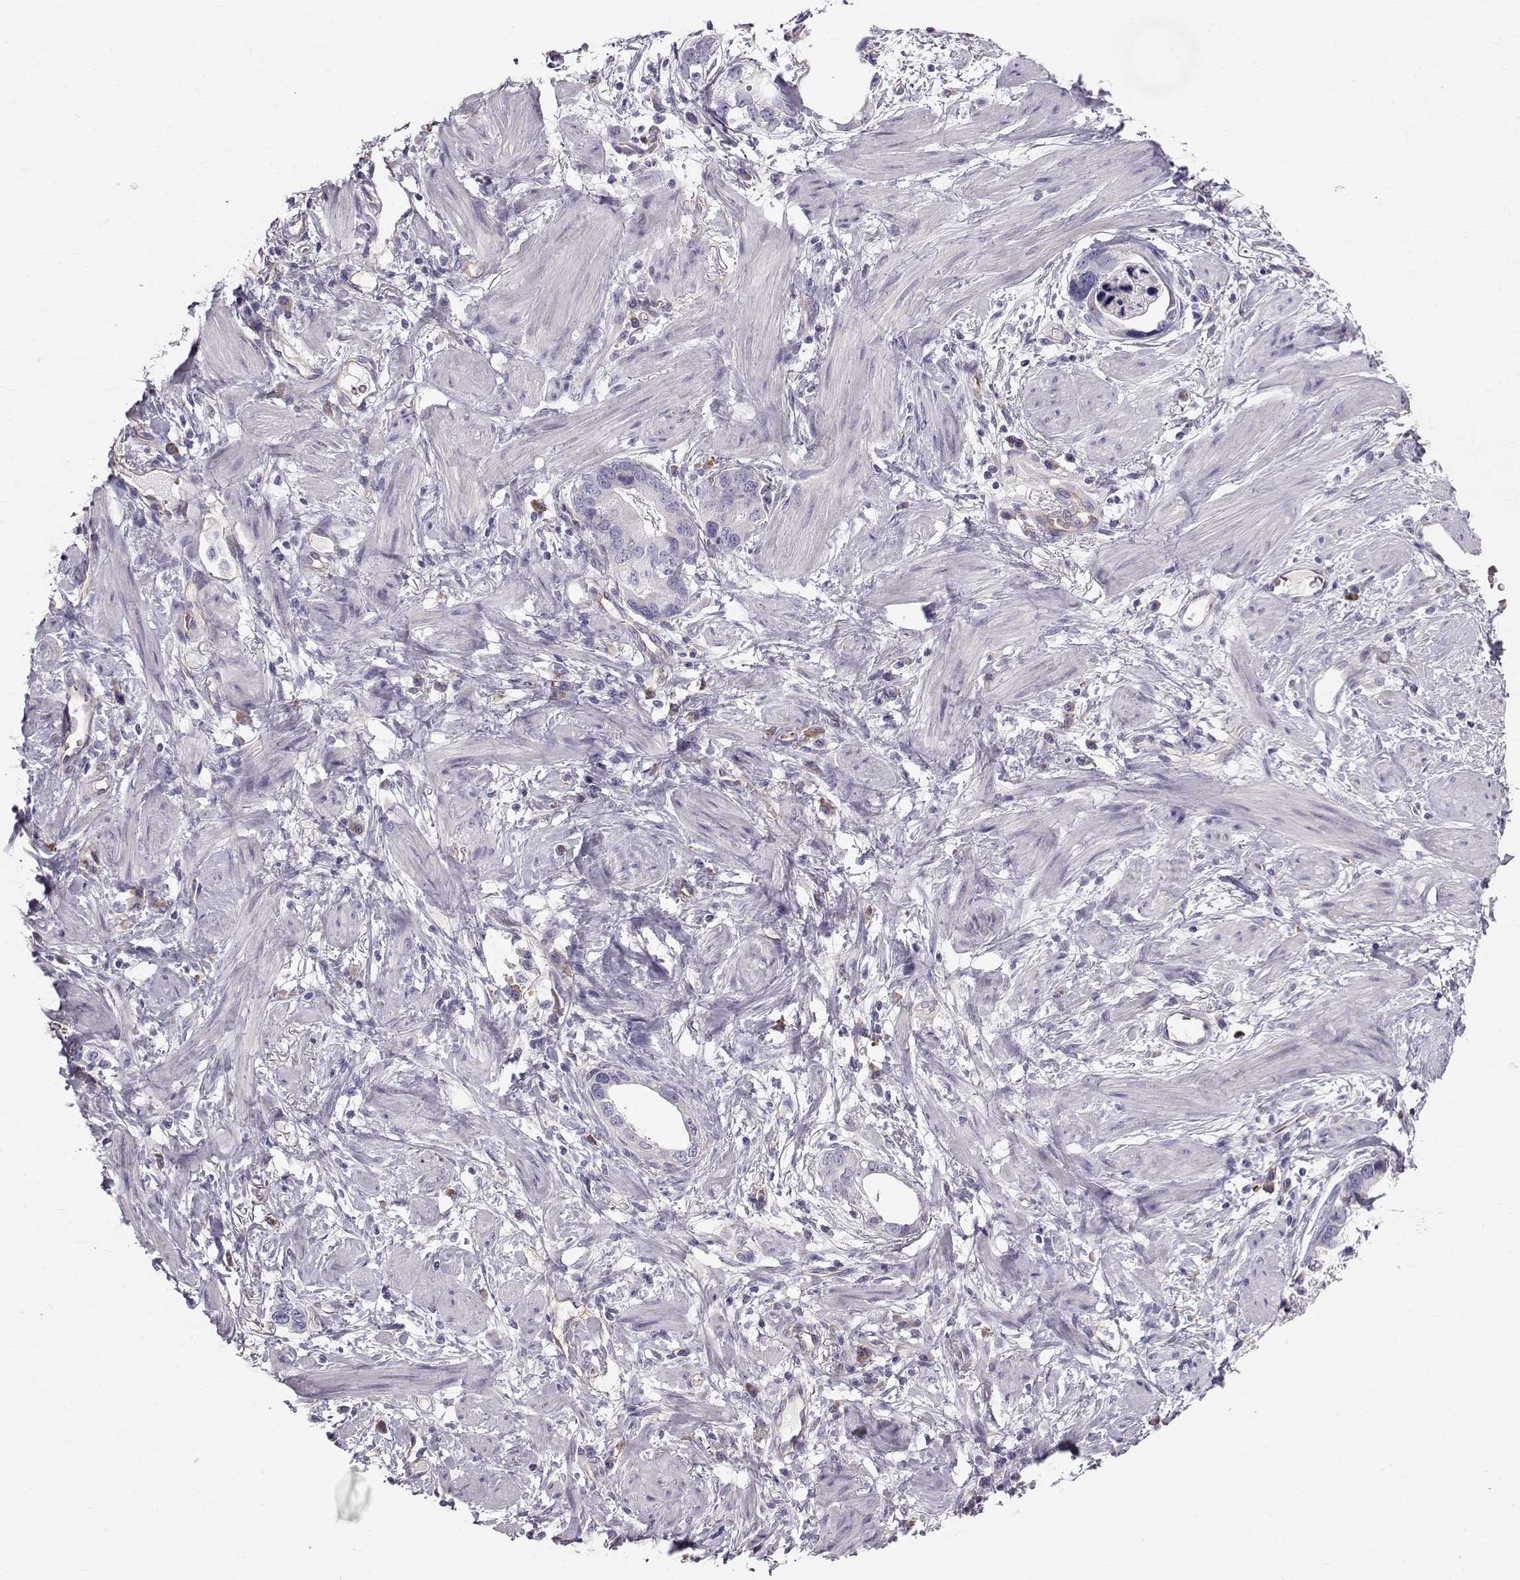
{"staining": {"intensity": "negative", "quantity": "none", "location": "none"}, "tissue": "stomach cancer", "cell_type": "Tumor cells", "image_type": "cancer", "snomed": [{"axis": "morphology", "description": "Adenocarcinoma, NOS"}, {"axis": "topography", "description": "Stomach, lower"}], "caption": "This is an immunohistochemistry (IHC) photomicrograph of stomach adenocarcinoma. There is no staining in tumor cells.", "gene": "QPCT", "patient": {"sex": "female", "age": 93}}